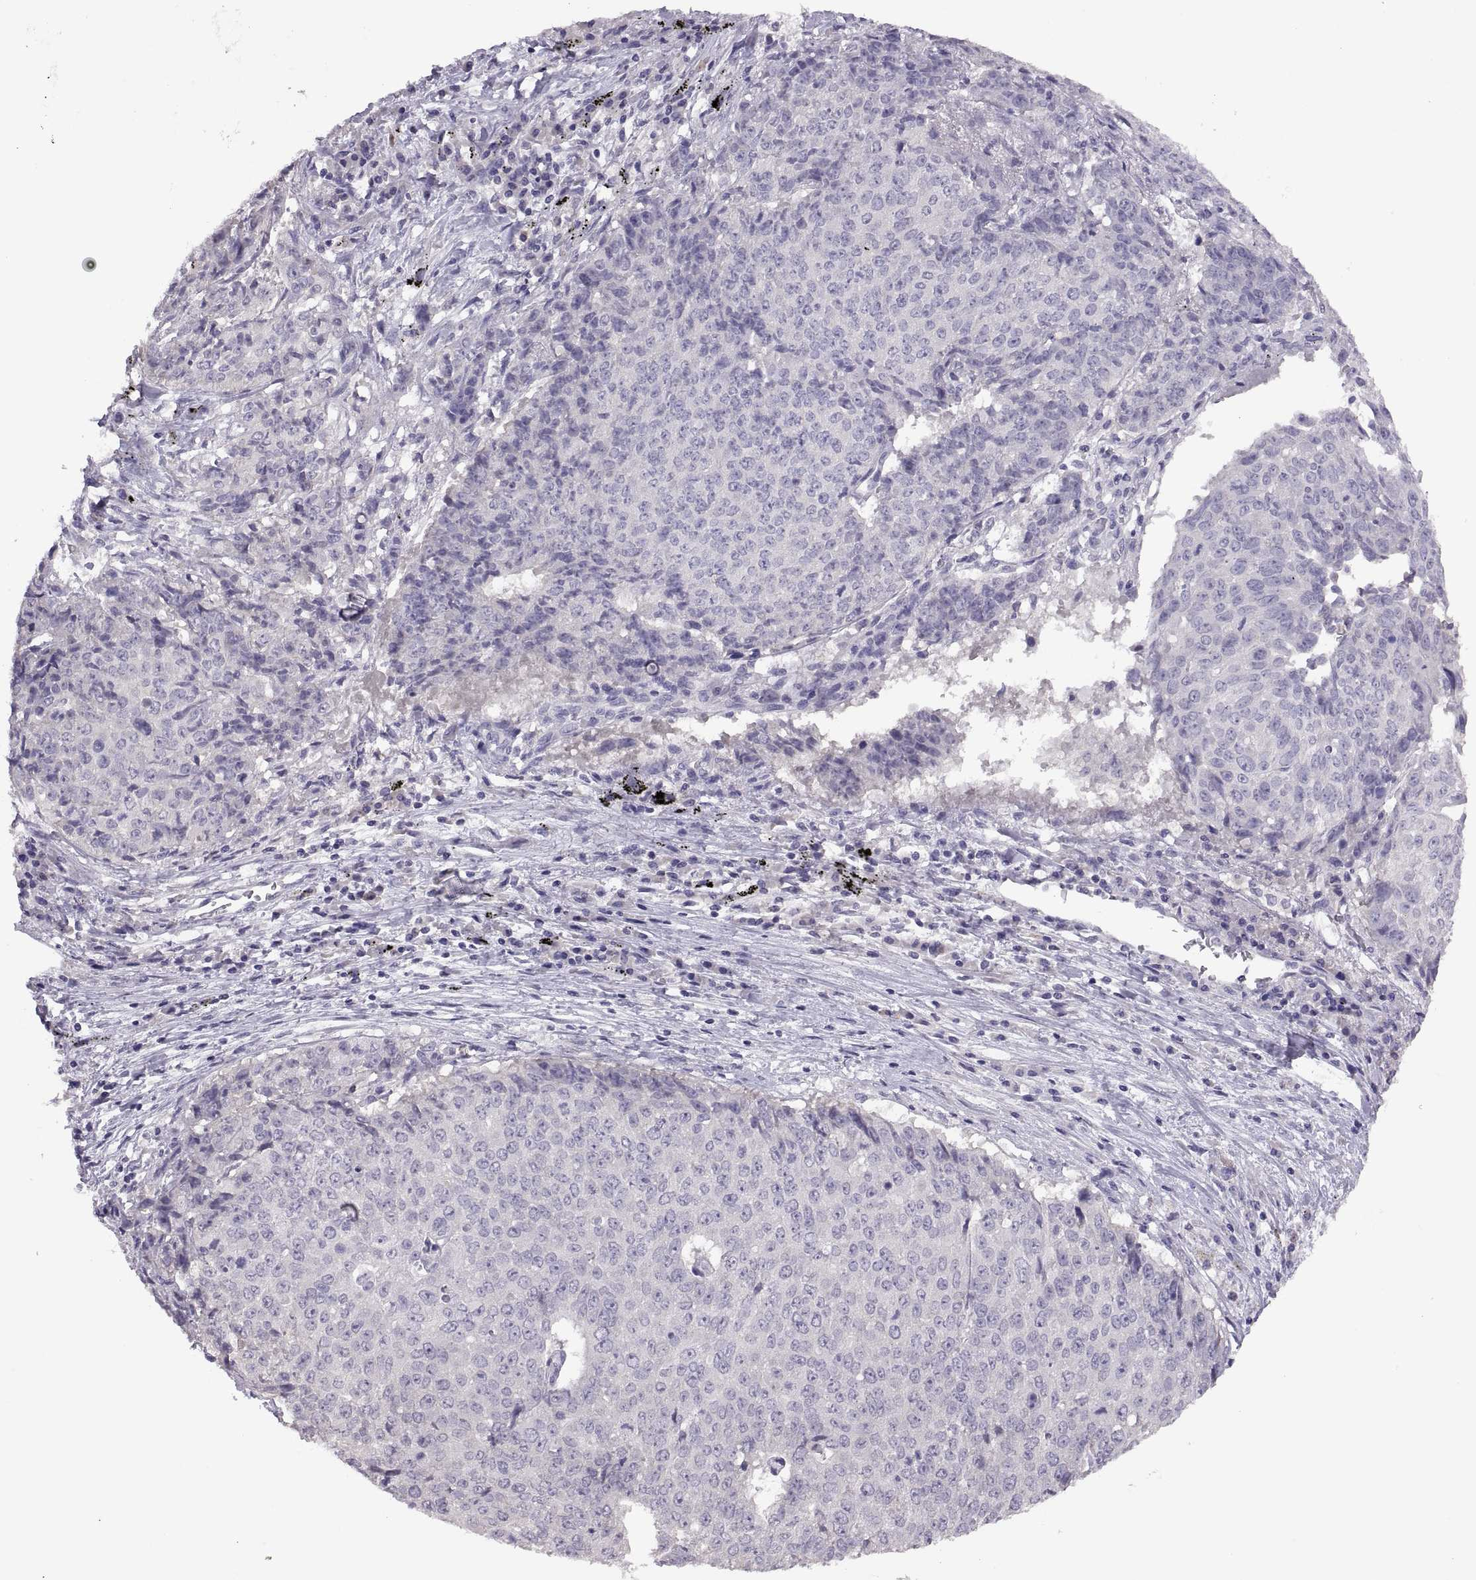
{"staining": {"intensity": "negative", "quantity": "none", "location": "none"}, "tissue": "lung cancer", "cell_type": "Tumor cells", "image_type": "cancer", "snomed": [{"axis": "morphology", "description": "Normal tissue, NOS"}, {"axis": "morphology", "description": "Squamous cell carcinoma, NOS"}, {"axis": "topography", "description": "Bronchus"}, {"axis": "topography", "description": "Lung"}], "caption": "Immunohistochemistry (IHC) of human squamous cell carcinoma (lung) shows no staining in tumor cells.", "gene": "TBX19", "patient": {"sex": "male", "age": 64}}